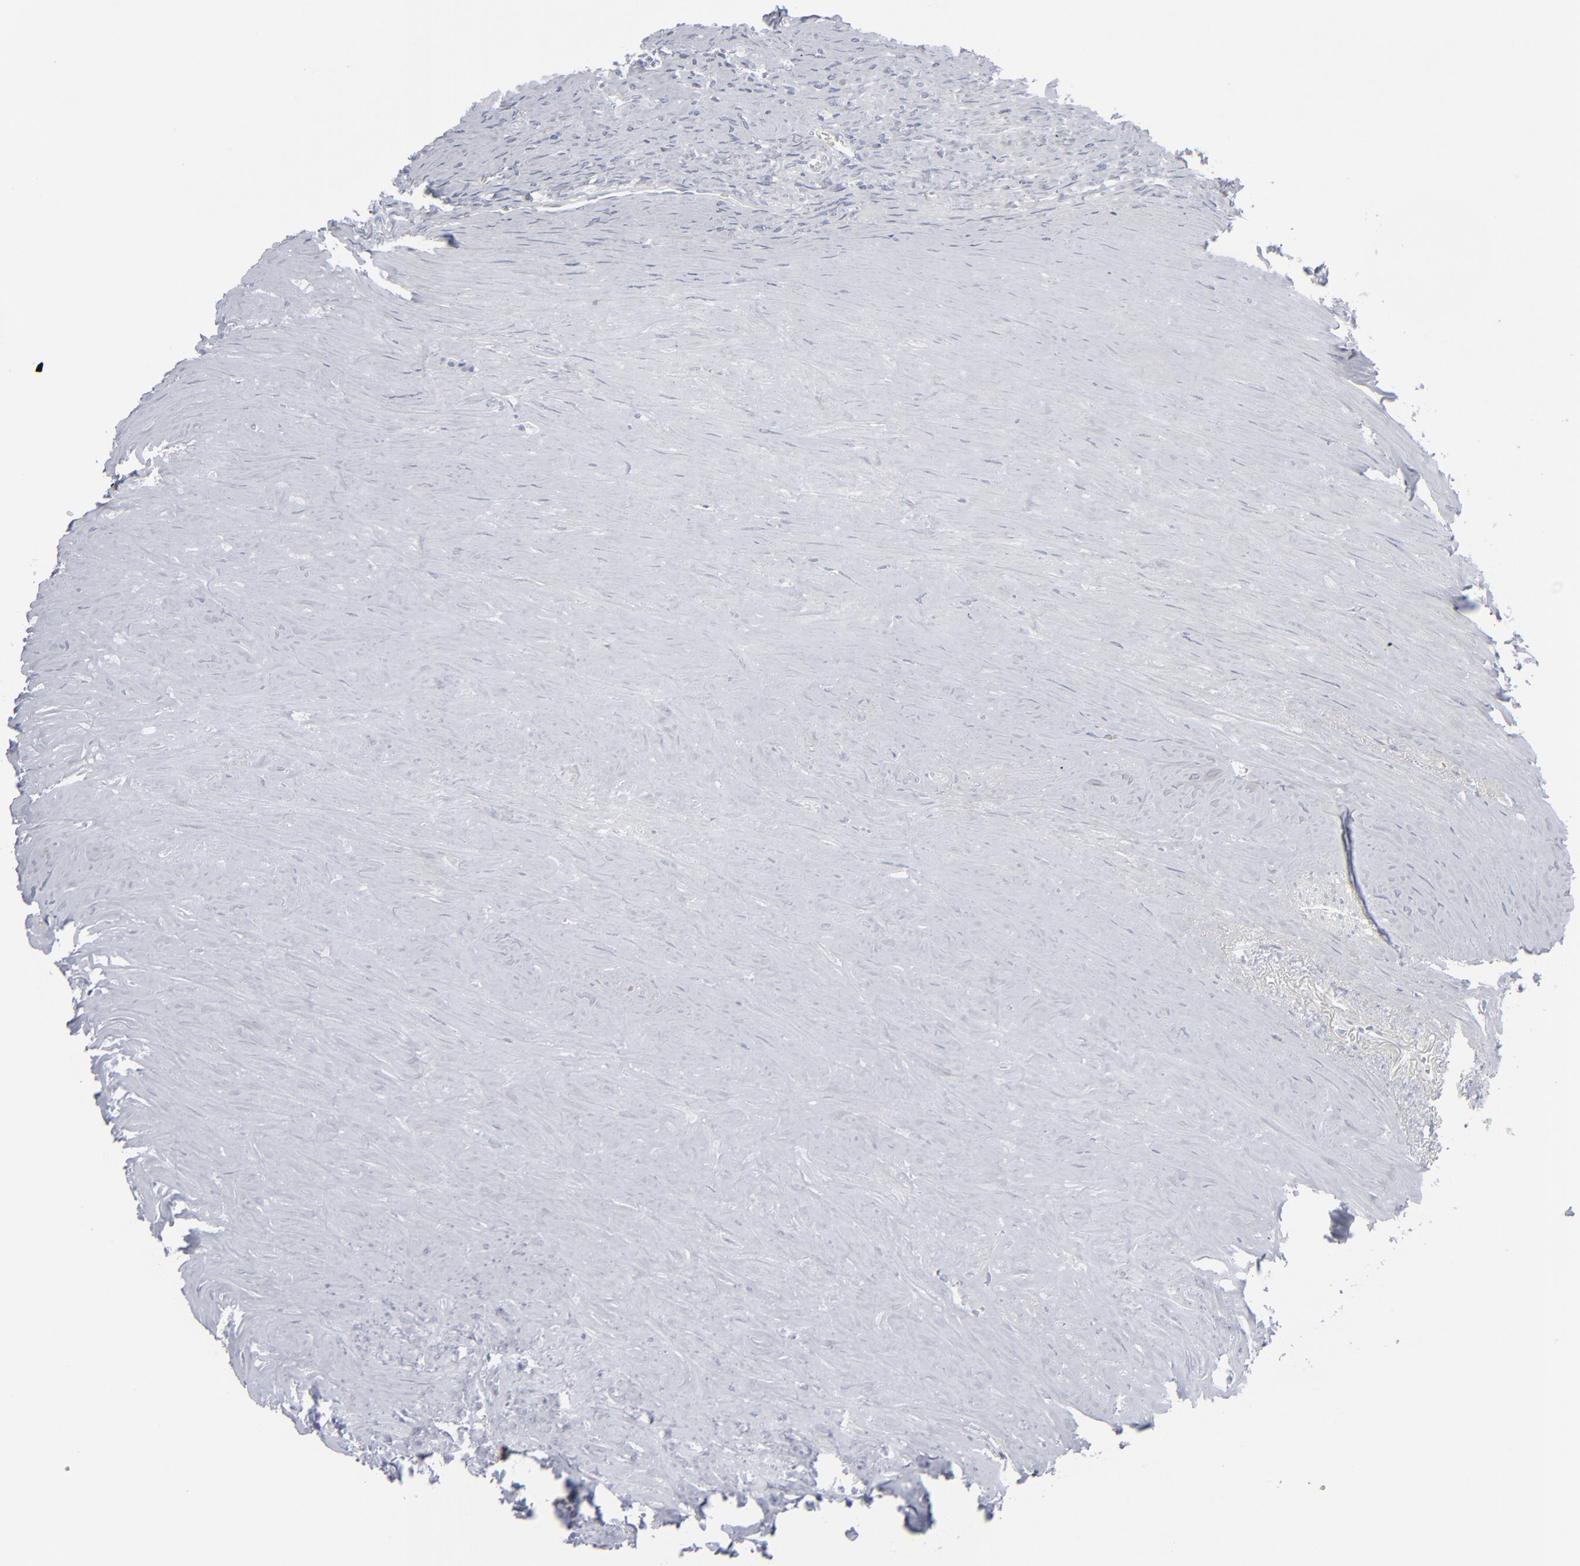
{"staining": {"intensity": "negative", "quantity": "none", "location": "none"}, "tissue": "carcinoid", "cell_type": "Tumor cells", "image_type": "cancer", "snomed": [{"axis": "morphology", "description": "Carcinoid, malignant, NOS"}, {"axis": "topography", "description": "Small intestine"}], "caption": "DAB (3,3'-diaminobenzidine) immunohistochemical staining of human malignant carcinoid reveals no significant expression in tumor cells.", "gene": "MSLN", "patient": {"sex": "male", "age": 63}}